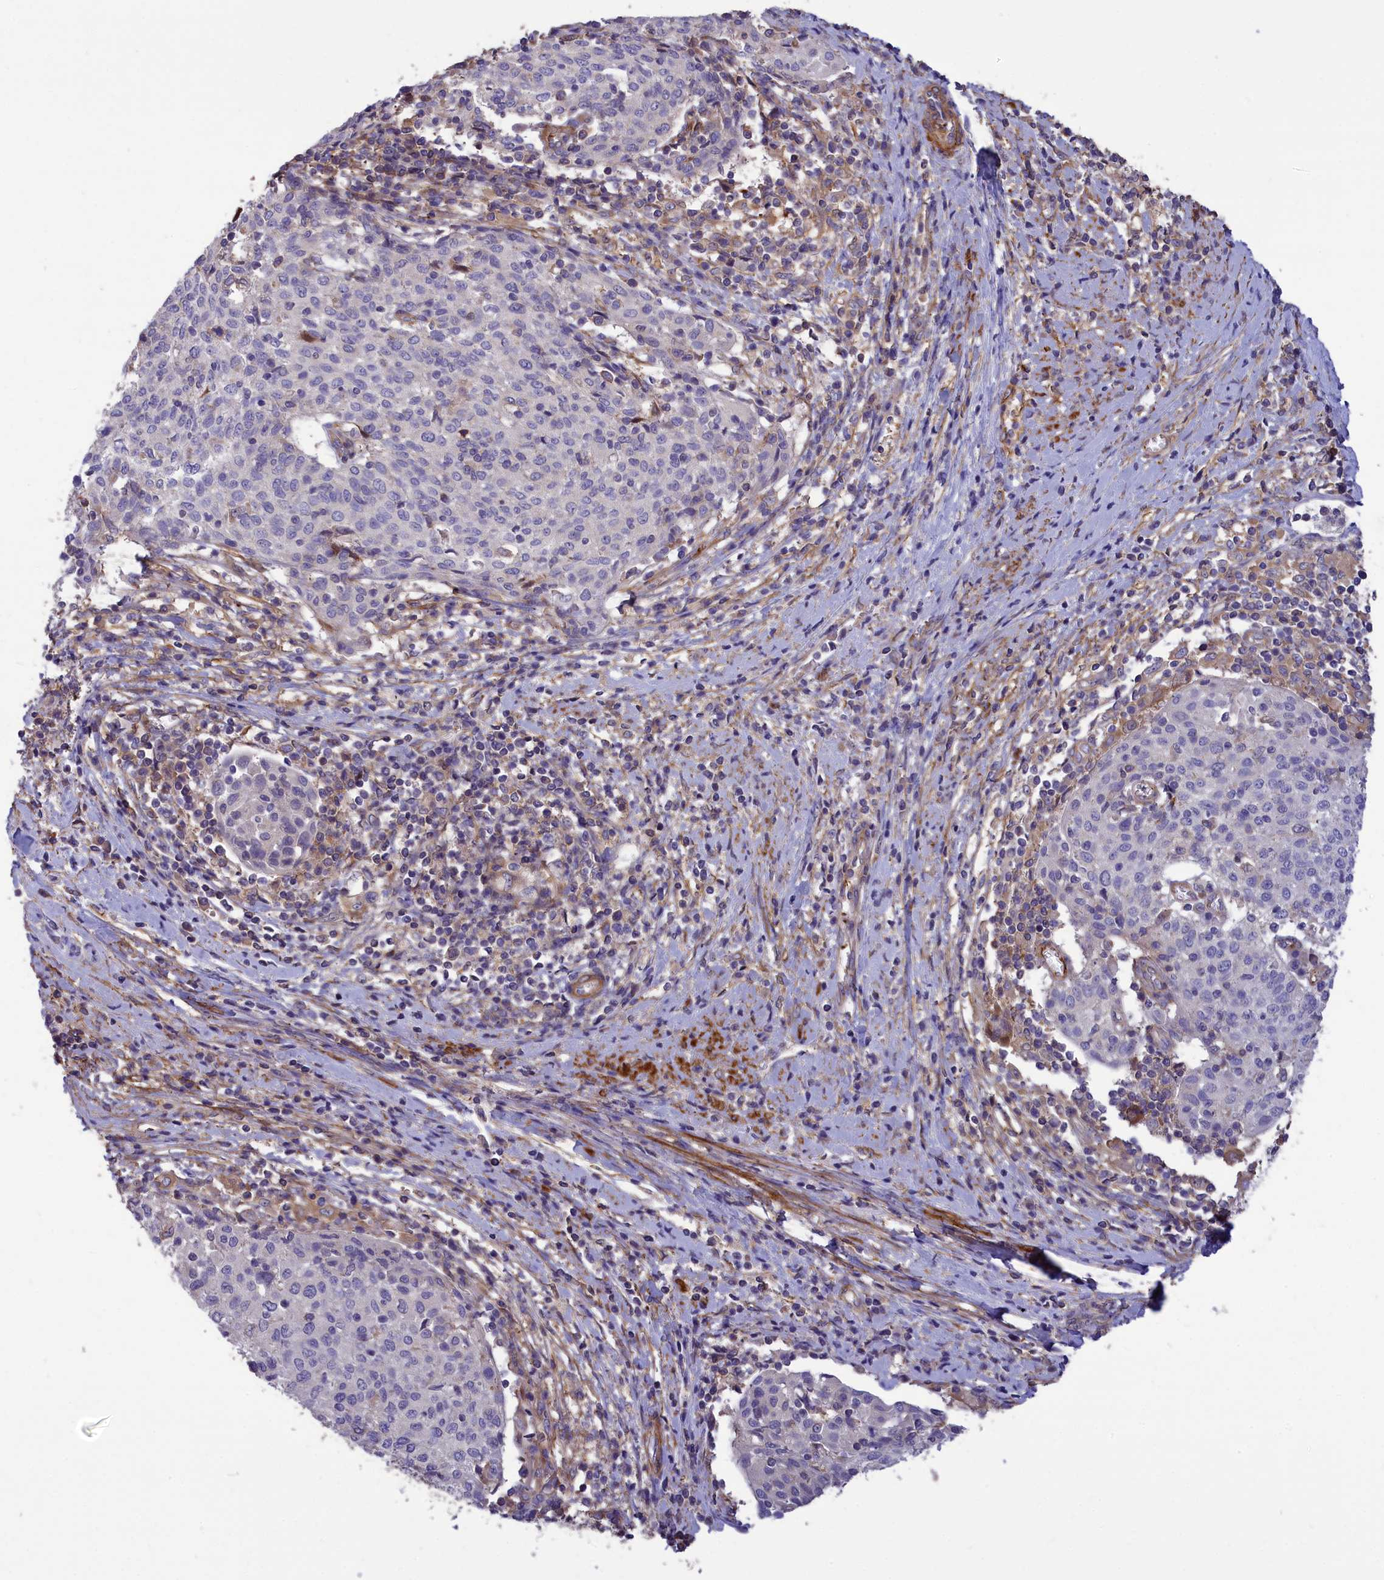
{"staining": {"intensity": "negative", "quantity": "none", "location": "none"}, "tissue": "cervical cancer", "cell_type": "Tumor cells", "image_type": "cancer", "snomed": [{"axis": "morphology", "description": "Squamous cell carcinoma, NOS"}, {"axis": "topography", "description": "Cervix"}], "caption": "A histopathology image of cervical cancer stained for a protein shows no brown staining in tumor cells.", "gene": "AMDHD2", "patient": {"sex": "female", "age": 52}}